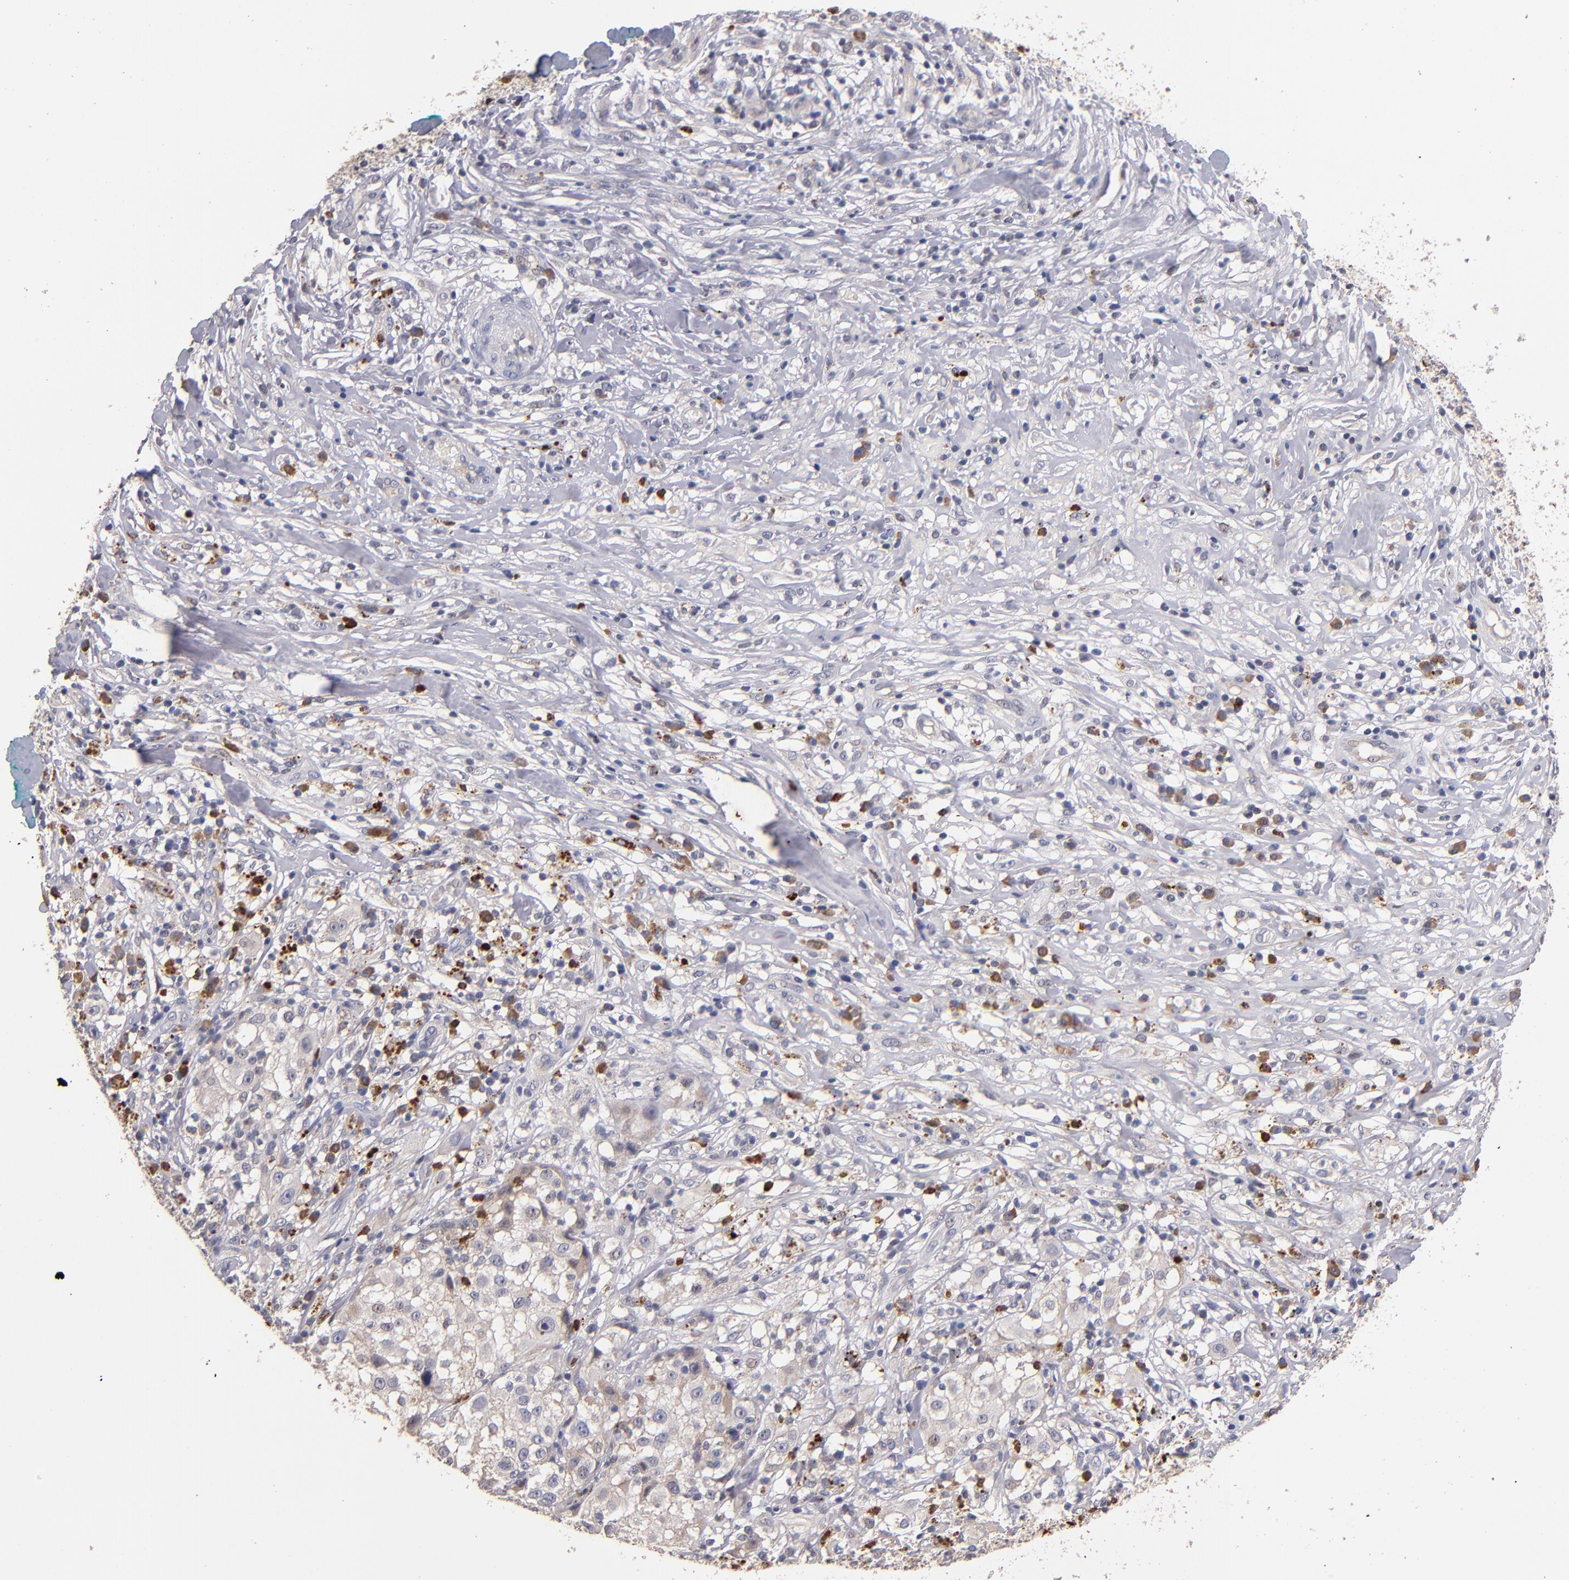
{"staining": {"intensity": "negative", "quantity": "none", "location": "none"}, "tissue": "melanoma", "cell_type": "Tumor cells", "image_type": "cancer", "snomed": [{"axis": "morphology", "description": "Necrosis, NOS"}, {"axis": "morphology", "description": "Malignant melanoma, NOS"}, {"axis": "topography", "description": "Skin"}], "caption": "Malignant melanoma was stained to show a protein in brown. There is no significant positivity in tumor cells.", "gene": "TTLL12", "patient": {"sex": "female", "age": 87}}